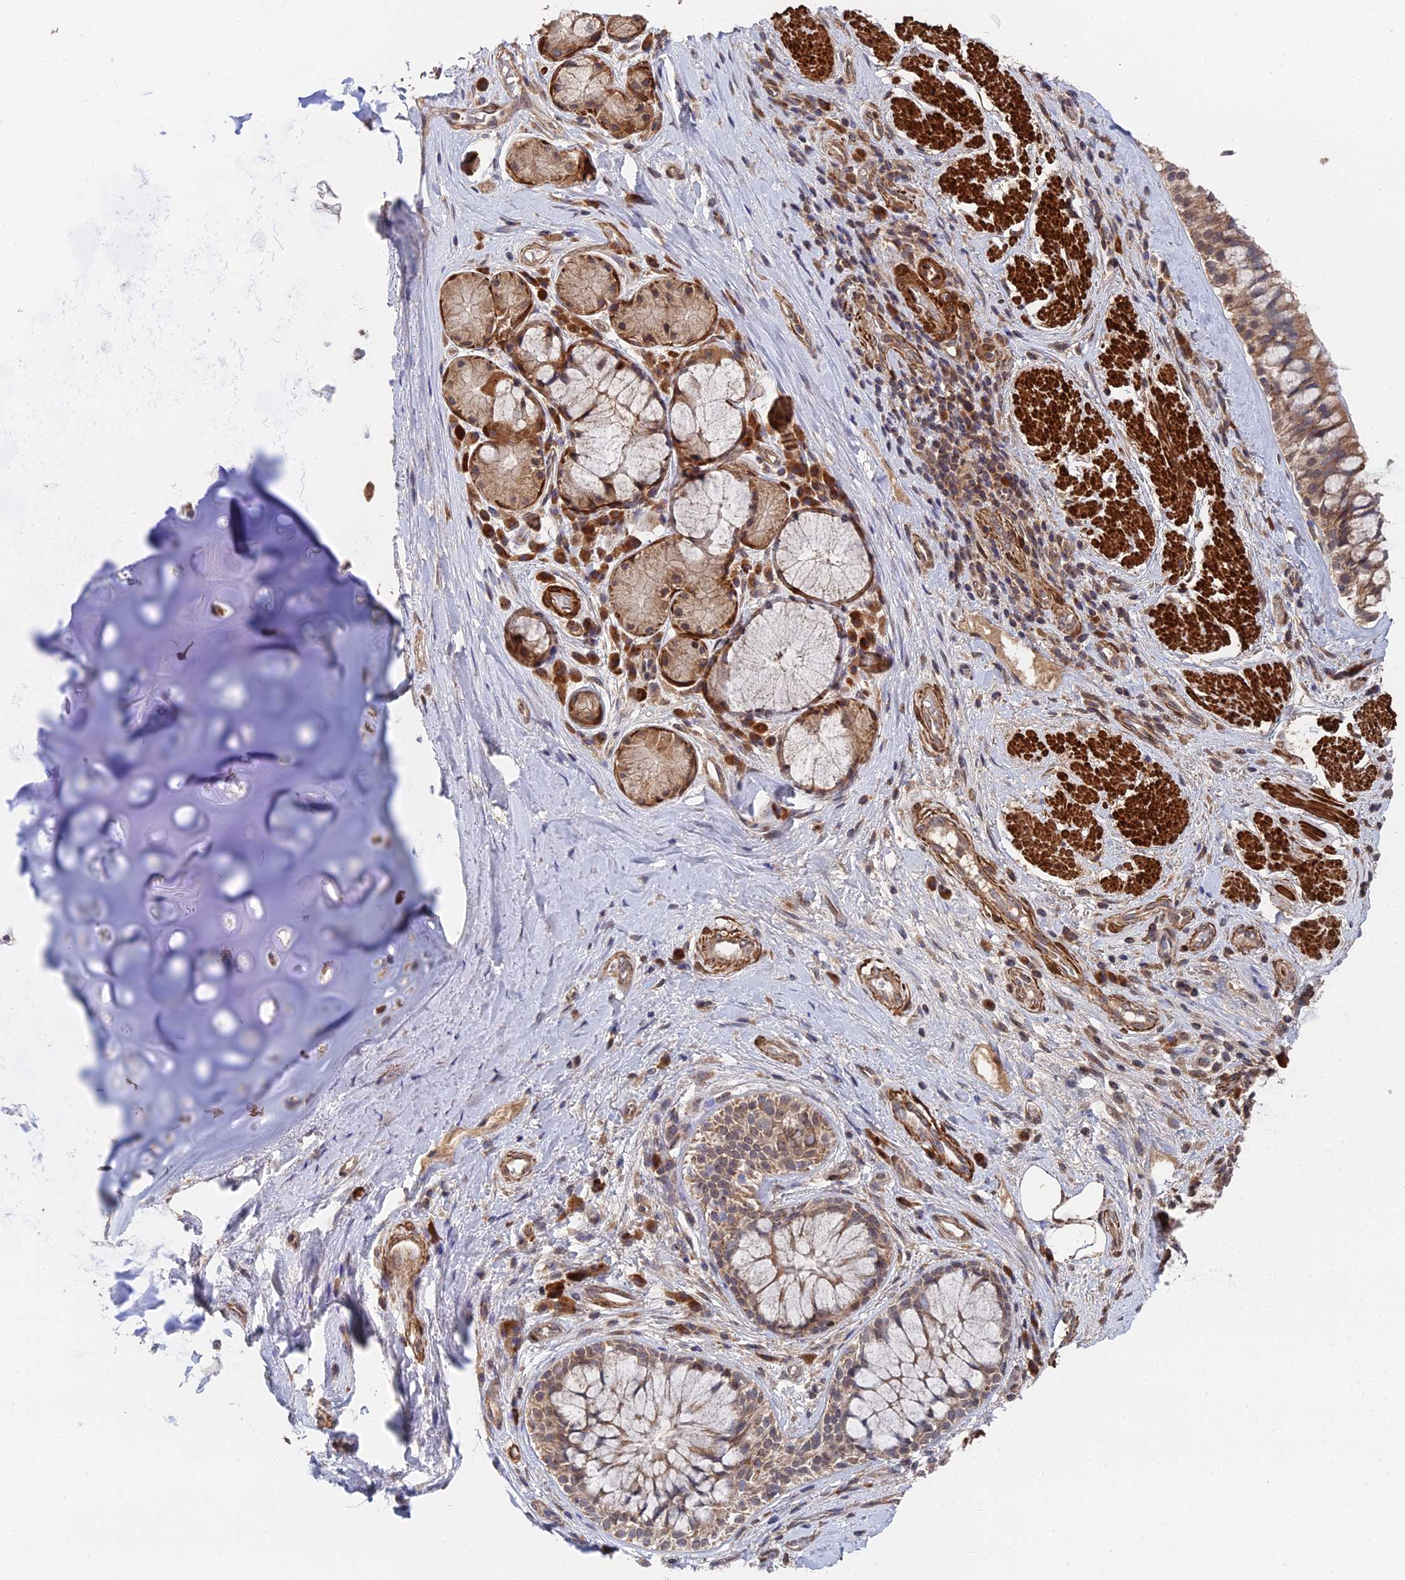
{"staining": {"intensity": "negative", "quantity": "none", "location": "none"}, "tissue": "adipose tissue", "cell_type": "Adipocytes", "image_type": "normal", "snomed": [{"axis": "morphology", "description": "Normal tissue, NOS"}, {"axis": "morphology", "description": "Squamous cell carcinoma, NOS"}, {"axis": "topography", "description": "Bronchus"}, {"axis": "topography", "description": "Lung"}], "caption": "DAB (3,3'-diaminobenzidine) immunohistochemical staining of benign human adipose tissue demonstrates no significant expression in adipocytes. (DAB (3,3'-diaminobenzidine) IHC visualized using brightfield microscopy, high magnification).", "gene": "ZNF320", "patient": {"sex": "male", "age": 64}}